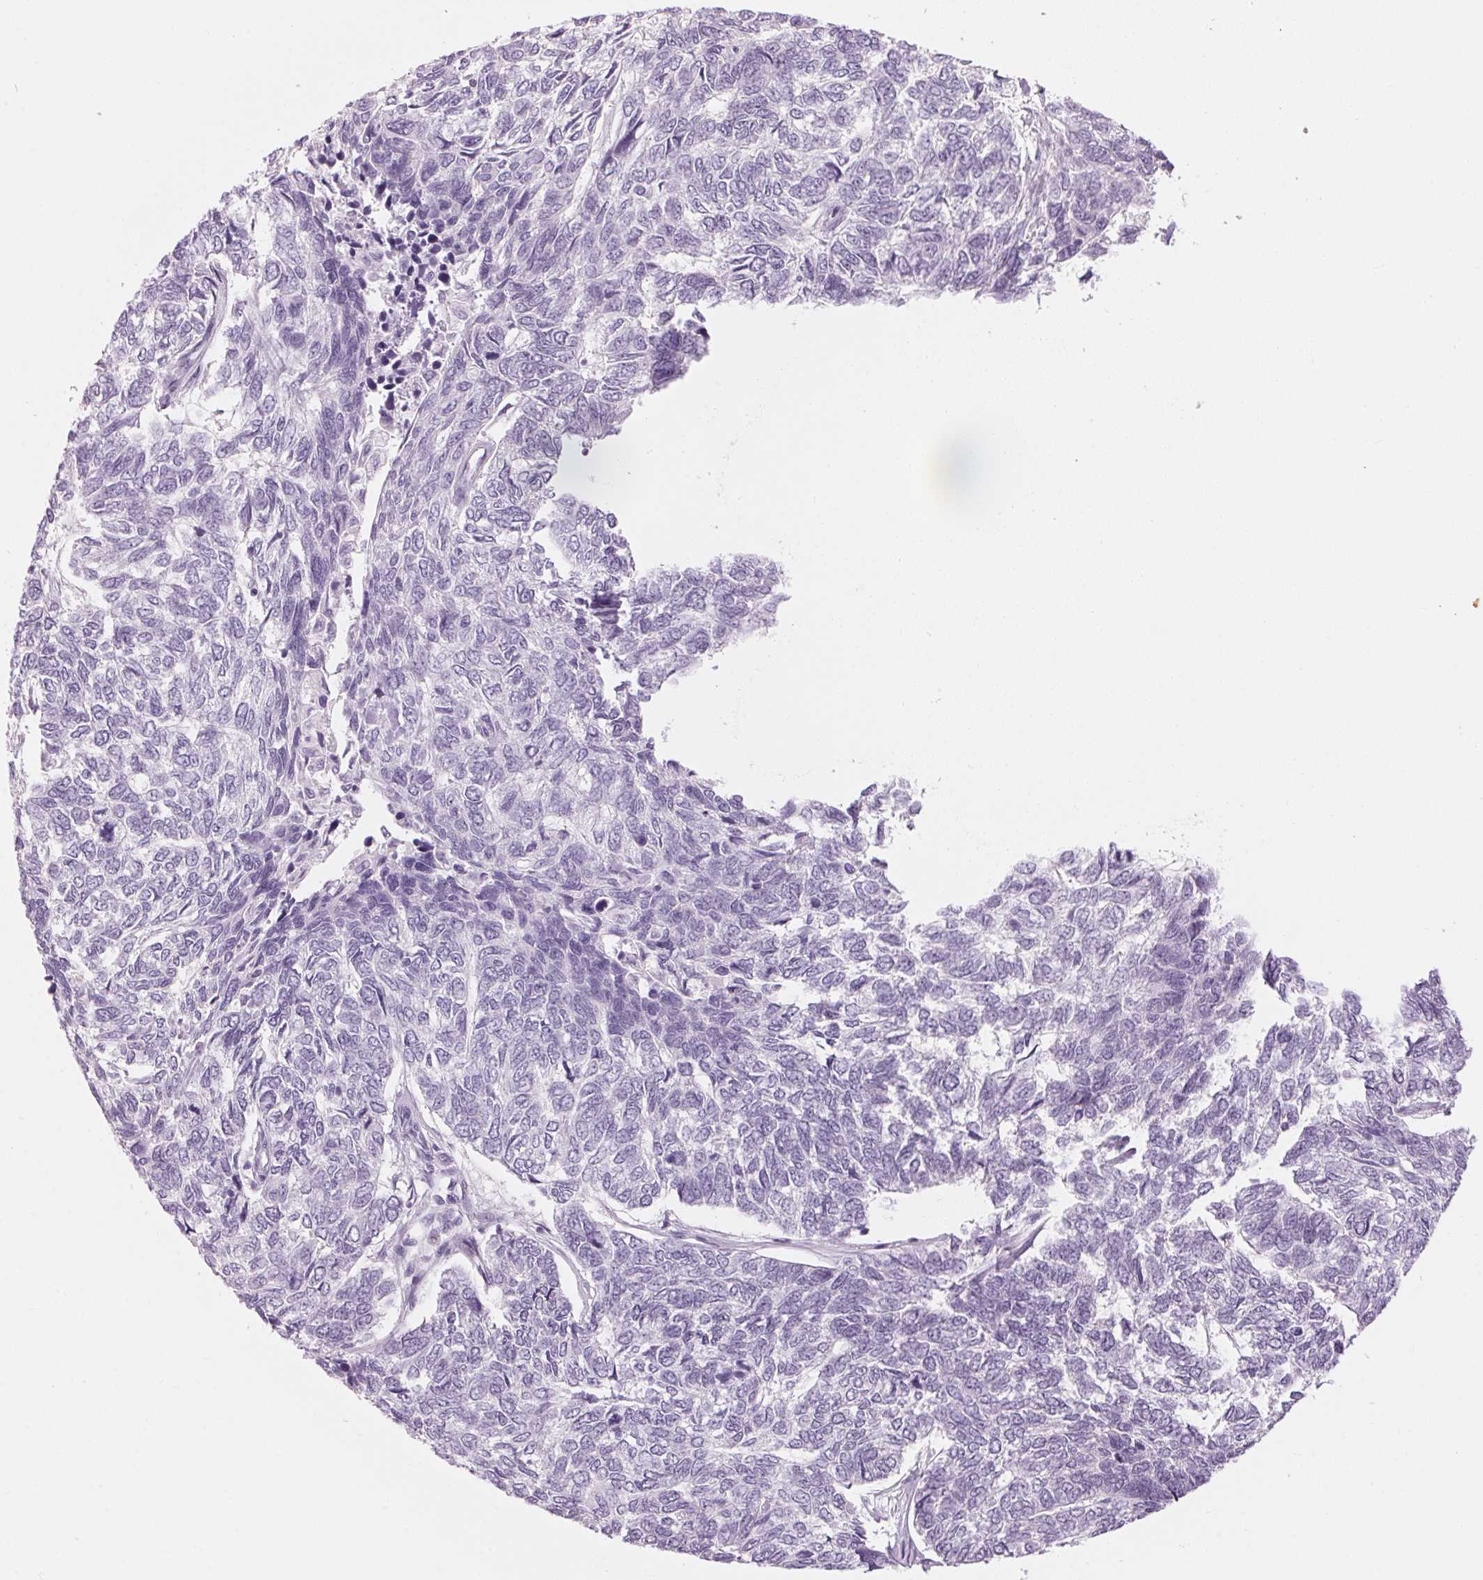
{"staining": {"intensity": "negative", "quantity": "none", "location": "none"}, "tissue": "skin cancer", "cell_type": "Tumor cells", "image_type": "cancer", "snomed": [{"axis": "morphology", "description": "Basal cell carcinoma"}, {"axis": "topography", "description": "Skin"}], "caption": "Immunohistochemistry histopathology image of human skin basal cell carcinoma stained for a protein (brown), which displays no staining in tumor cells.", "gene": "KLK7", "patient": {"sex": "female", "age": 65}}